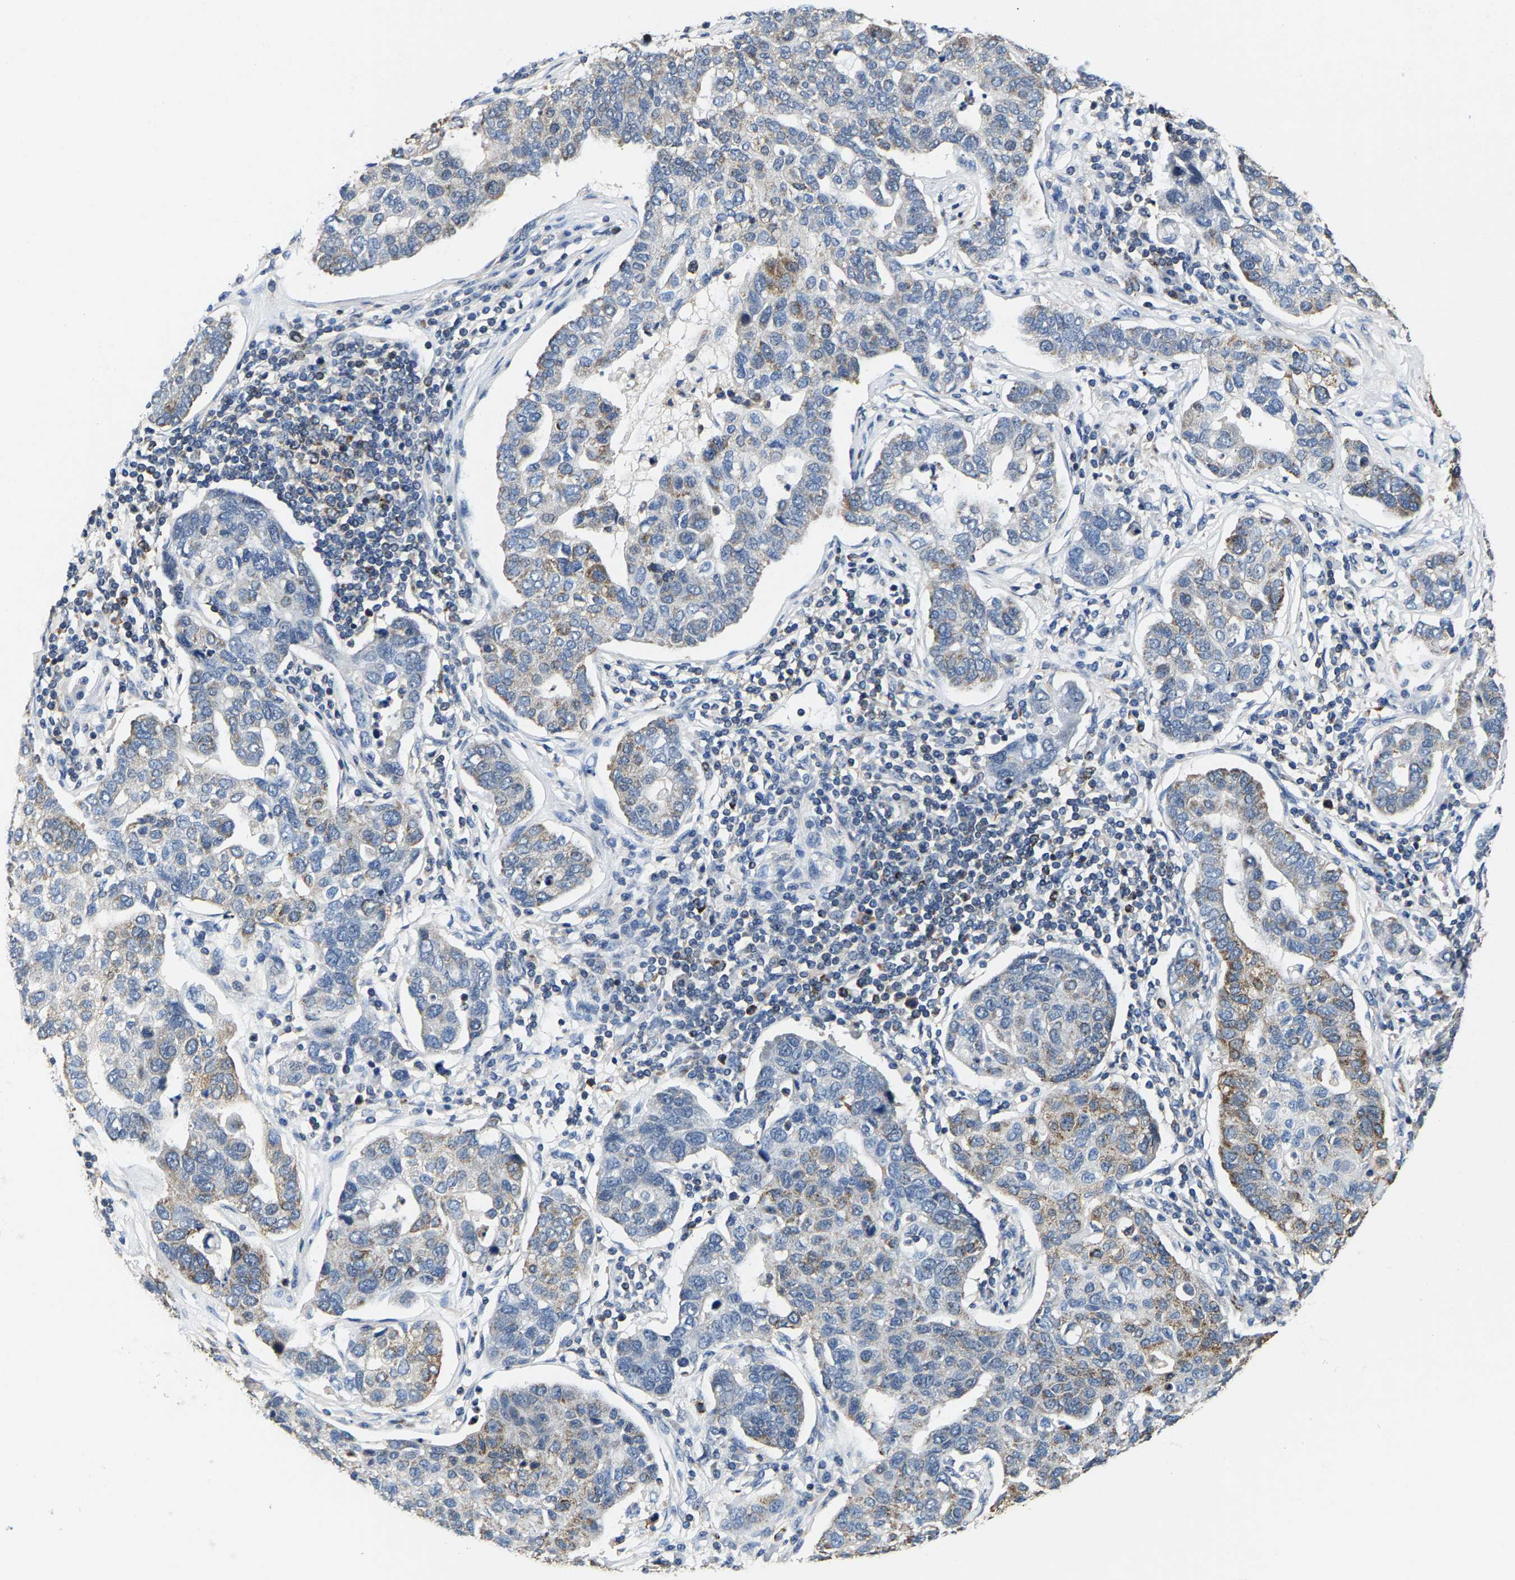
{"staining": {"intensity": "moderate", "quantity": "<25%", "location": "cytoplasmic/membranous"}, "tissue": "pancreatic cancer", "cell_type": "Tumor cells", "image_type": "cancer", "snomed": [{"axis": "morphology", "description": "Adenocarcinoma, NOS"}, {"axis": "topography", "description": "Pancreas"}], "caption": "A high-resolution histopathology image shows IHC staining of pancreatic adenocarcinoma, which reveals moderate cytoplasmic/membranous expression in approximately <25% of tumor cells.", "gene": "SHMT2", "patient": {"sex": "female", "age": 61}}